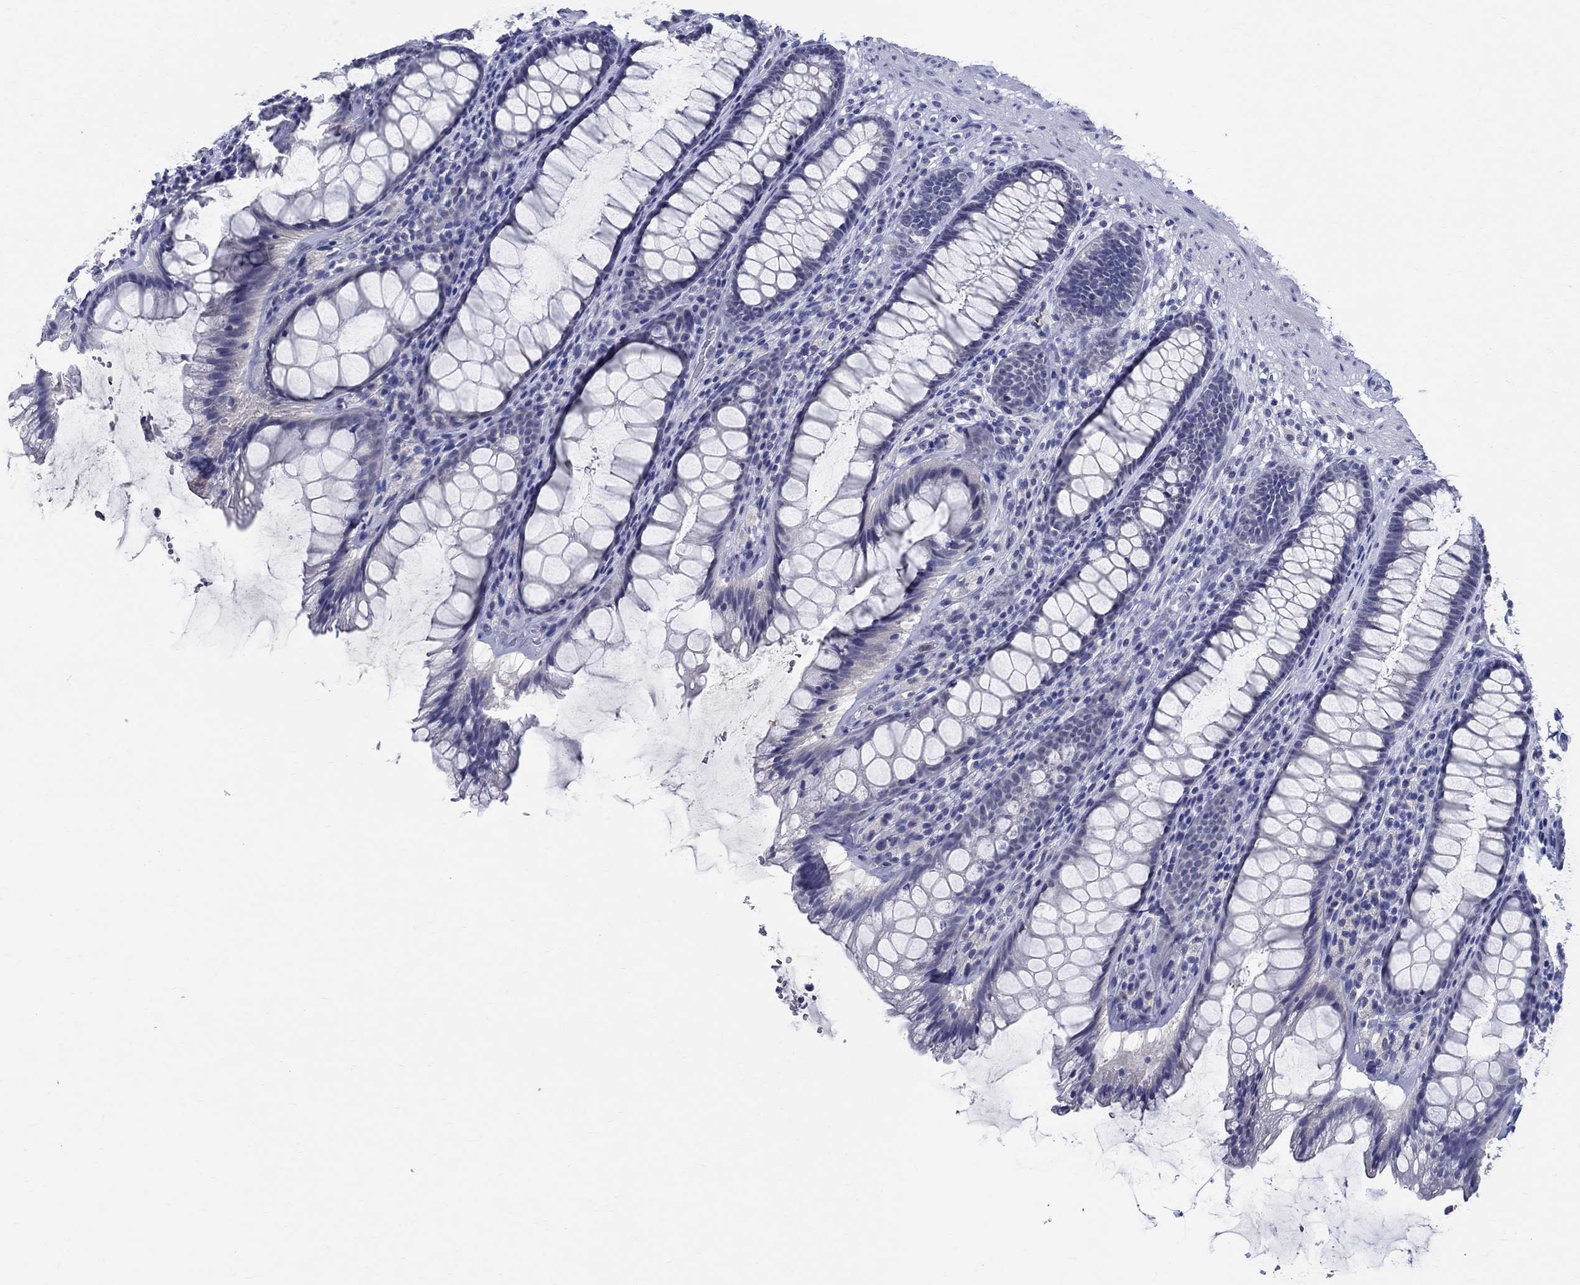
{"staining": {"intensity": "negative", "quantity": "none", "location": "none"}, "tissue": "rectum", "cell_type": "Glandular cells", "image_type": "normal", "snomed": [{"axis": "morphology", "description": "Normal tissue, NOS"}, {"axis": "topography", "description": "Rectum"}], "caption": "A histopathology image of human rectum is negative for staining in glandular cells.", "gene": "CETN1", "patient": {"sex": "male", "age": 72}}